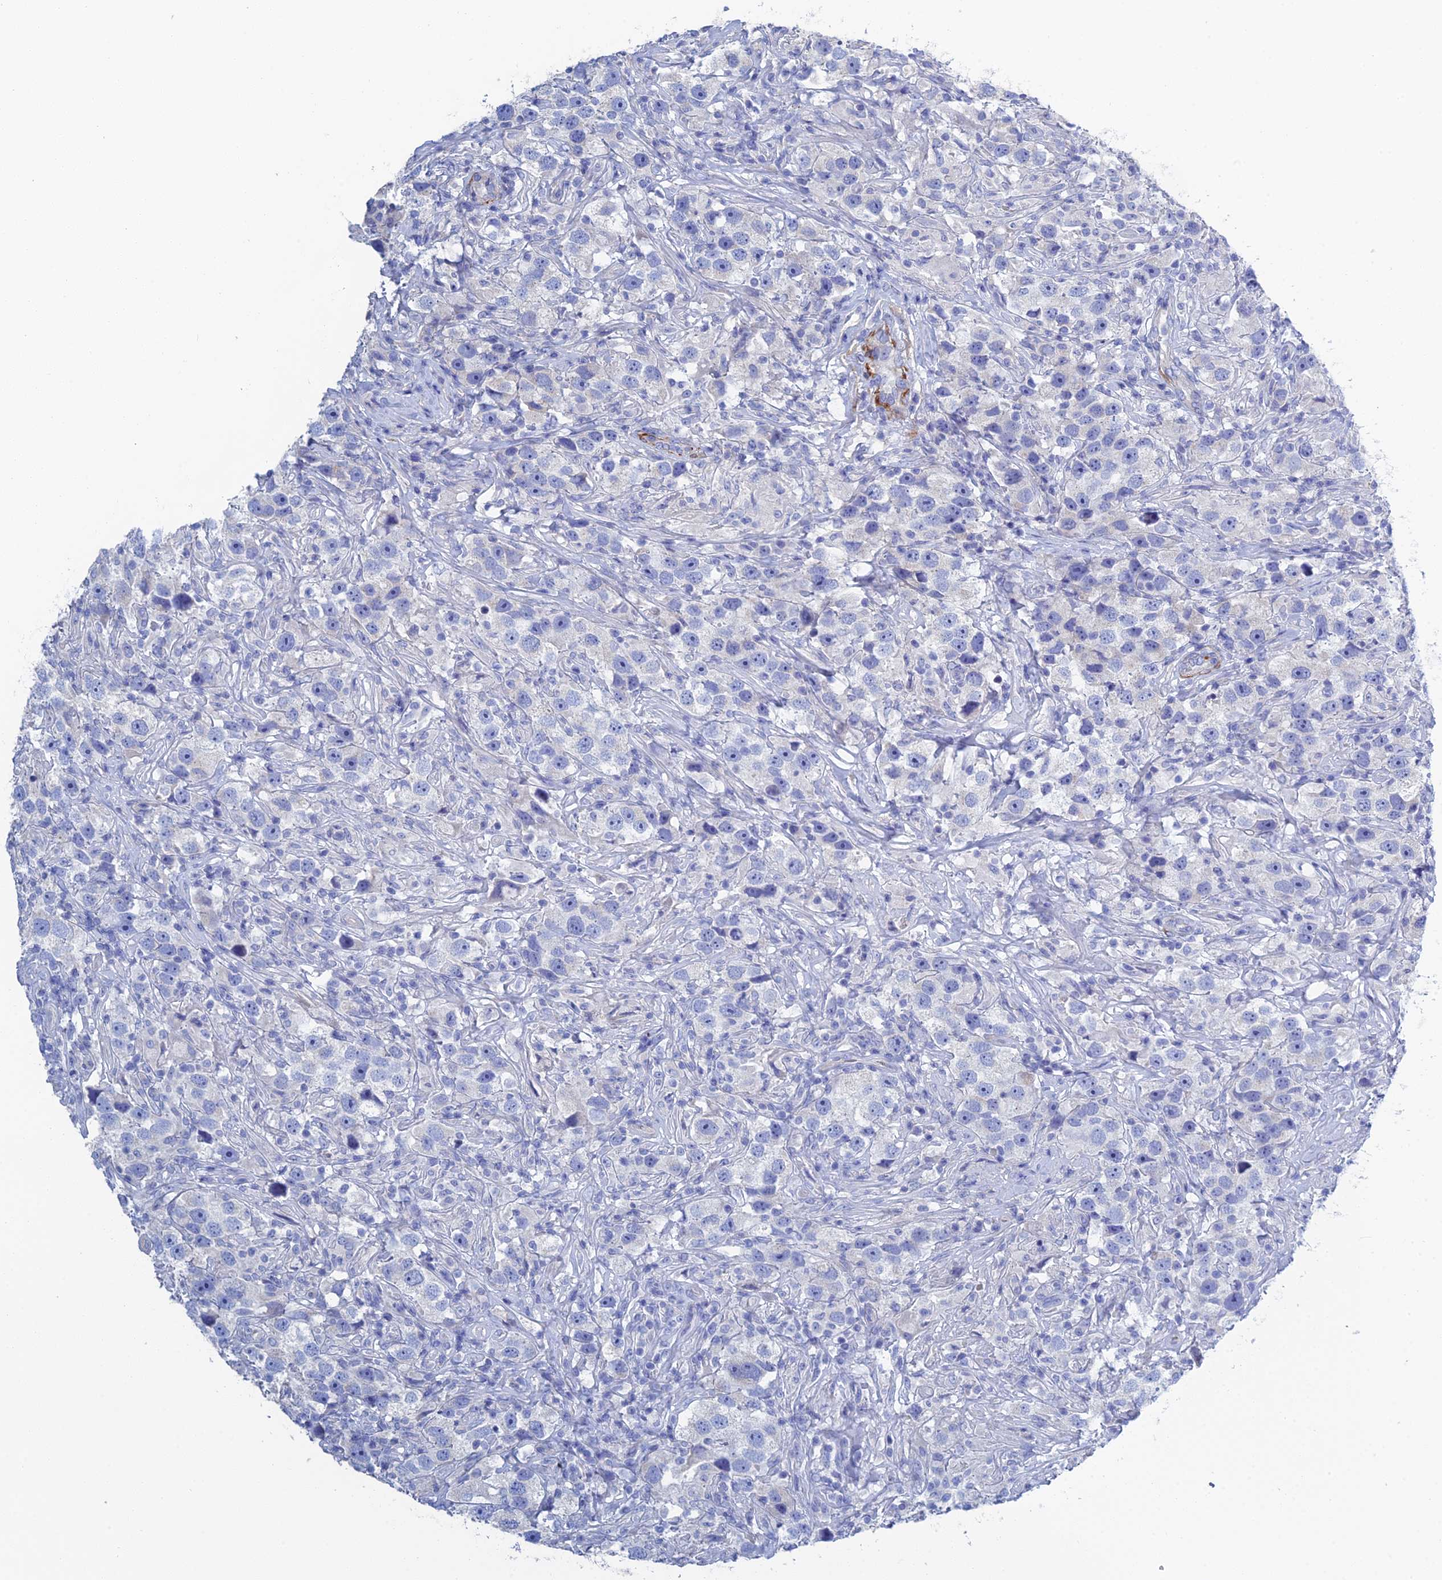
{"staining": {"intensity": "negative", "quantity": "none", "location": "none"}, "tissue": "testis cancer", "cell_type": "Tumor cells", "image_type": "cancer", "snomed": [{"axis": "morphology", "description": "Seminoma, NOS"}, {"axis": "topography", "description": "Testis"}], "caption": "Immunohistochemistry of human testis seminoma displays no expression in tumor cells.", "gene": "PCDHA8", "patient": {"sex": "male", "age": 49}}